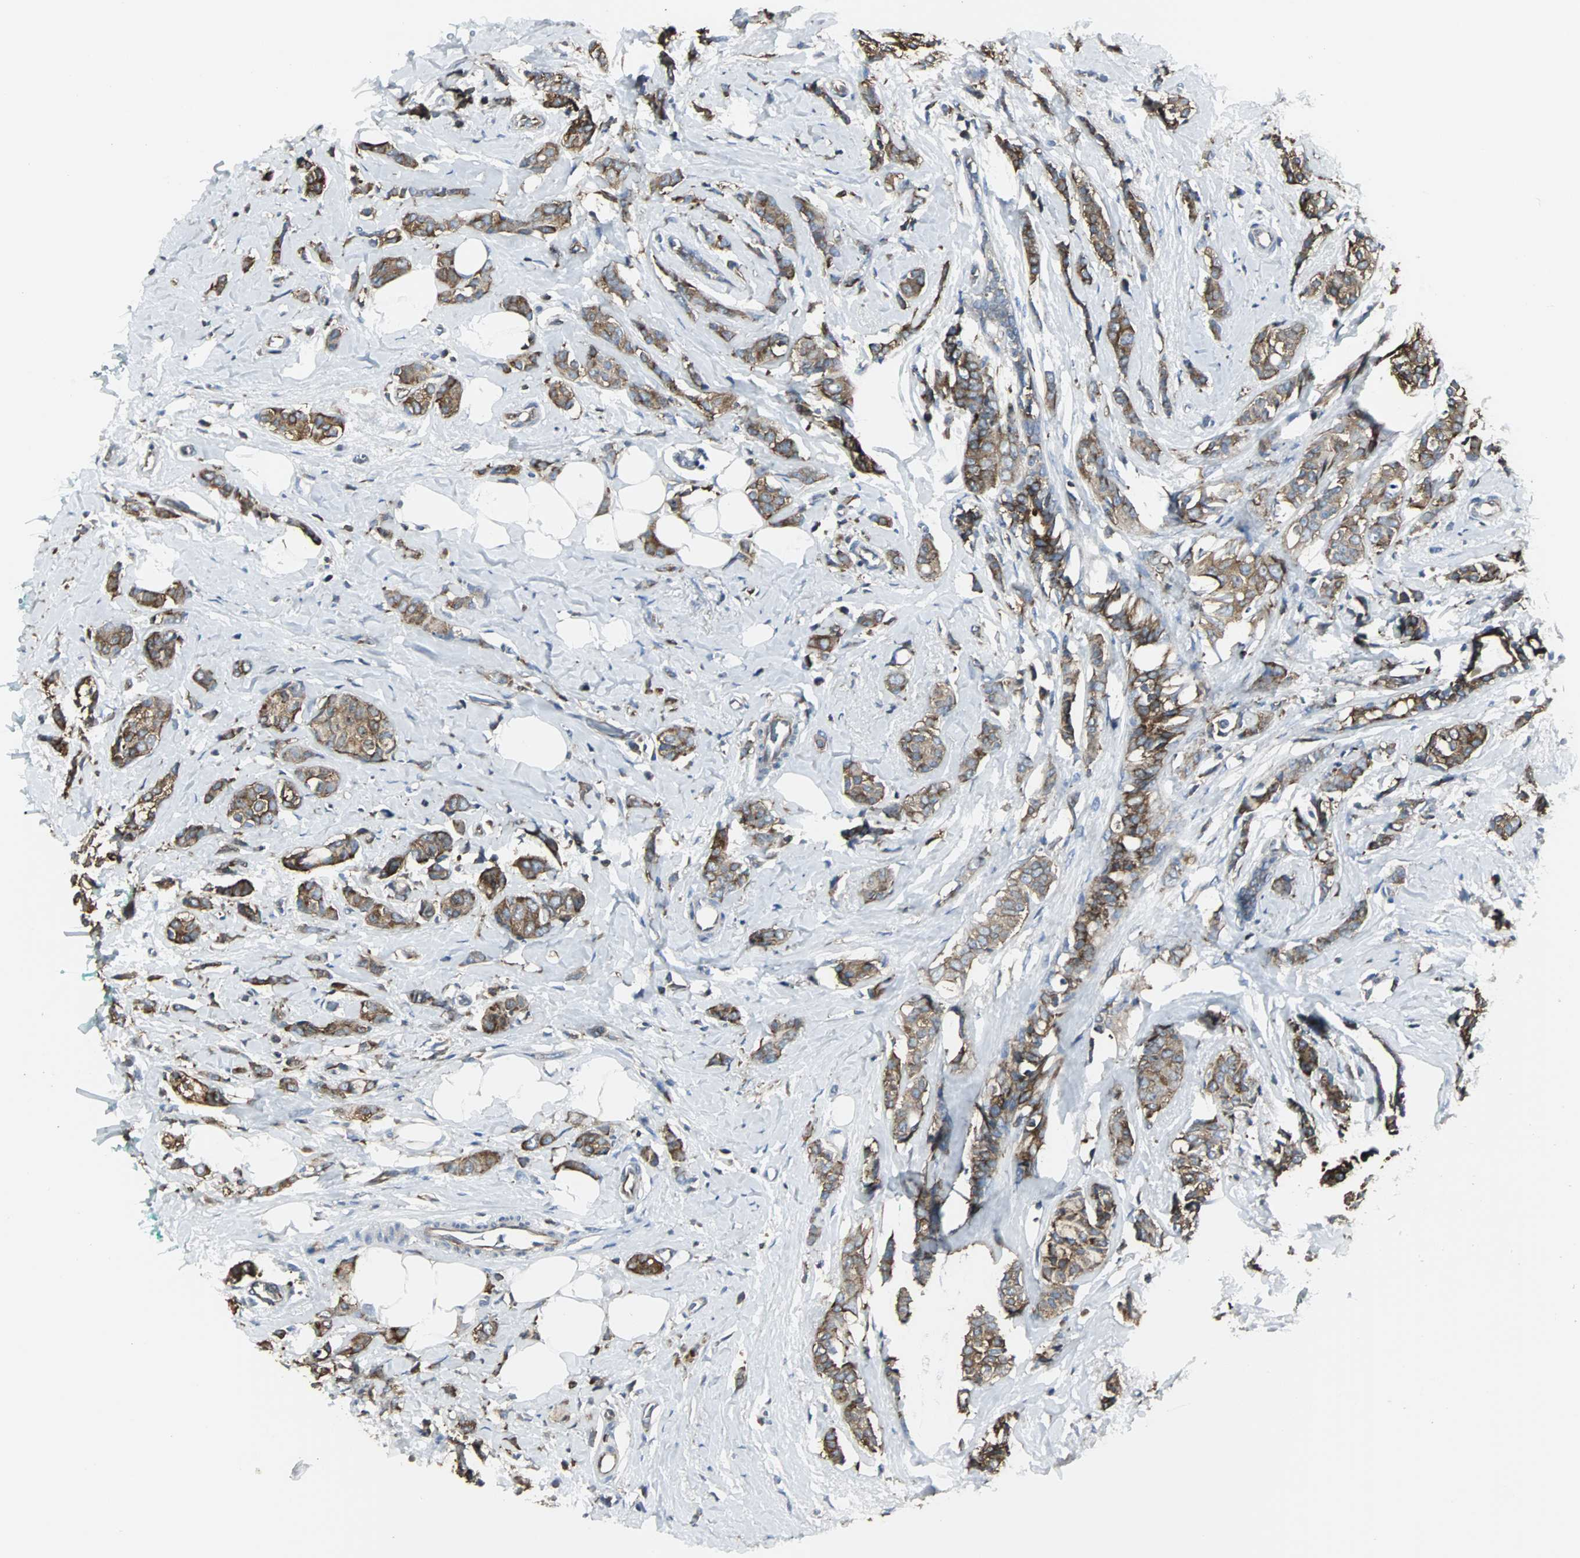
{"staining": {"intensity": "strong", "quantity": ">75%", "location": "cytoplasmic/membranous"}, "tissue": "breast cancer", "cell_type": "Tumor cells", "image_type": "cancer", "snomed": [{"axis": "morphology", "description": "Lobular carcinoma"}, {"axis": "topography", "description": "Breast"}], "caption": "IHC image of neoplastic tissue: human breast lobular carcinoma stained using IHC exhibits high levels of strong protein expression localized specifically in the cytoplasmic/membranous of tumor cells, appearing as a cytoplasmic/membranous brown color.", "gene": "LRRFIP1", "patient": {"sex": "female", "age": 60}}